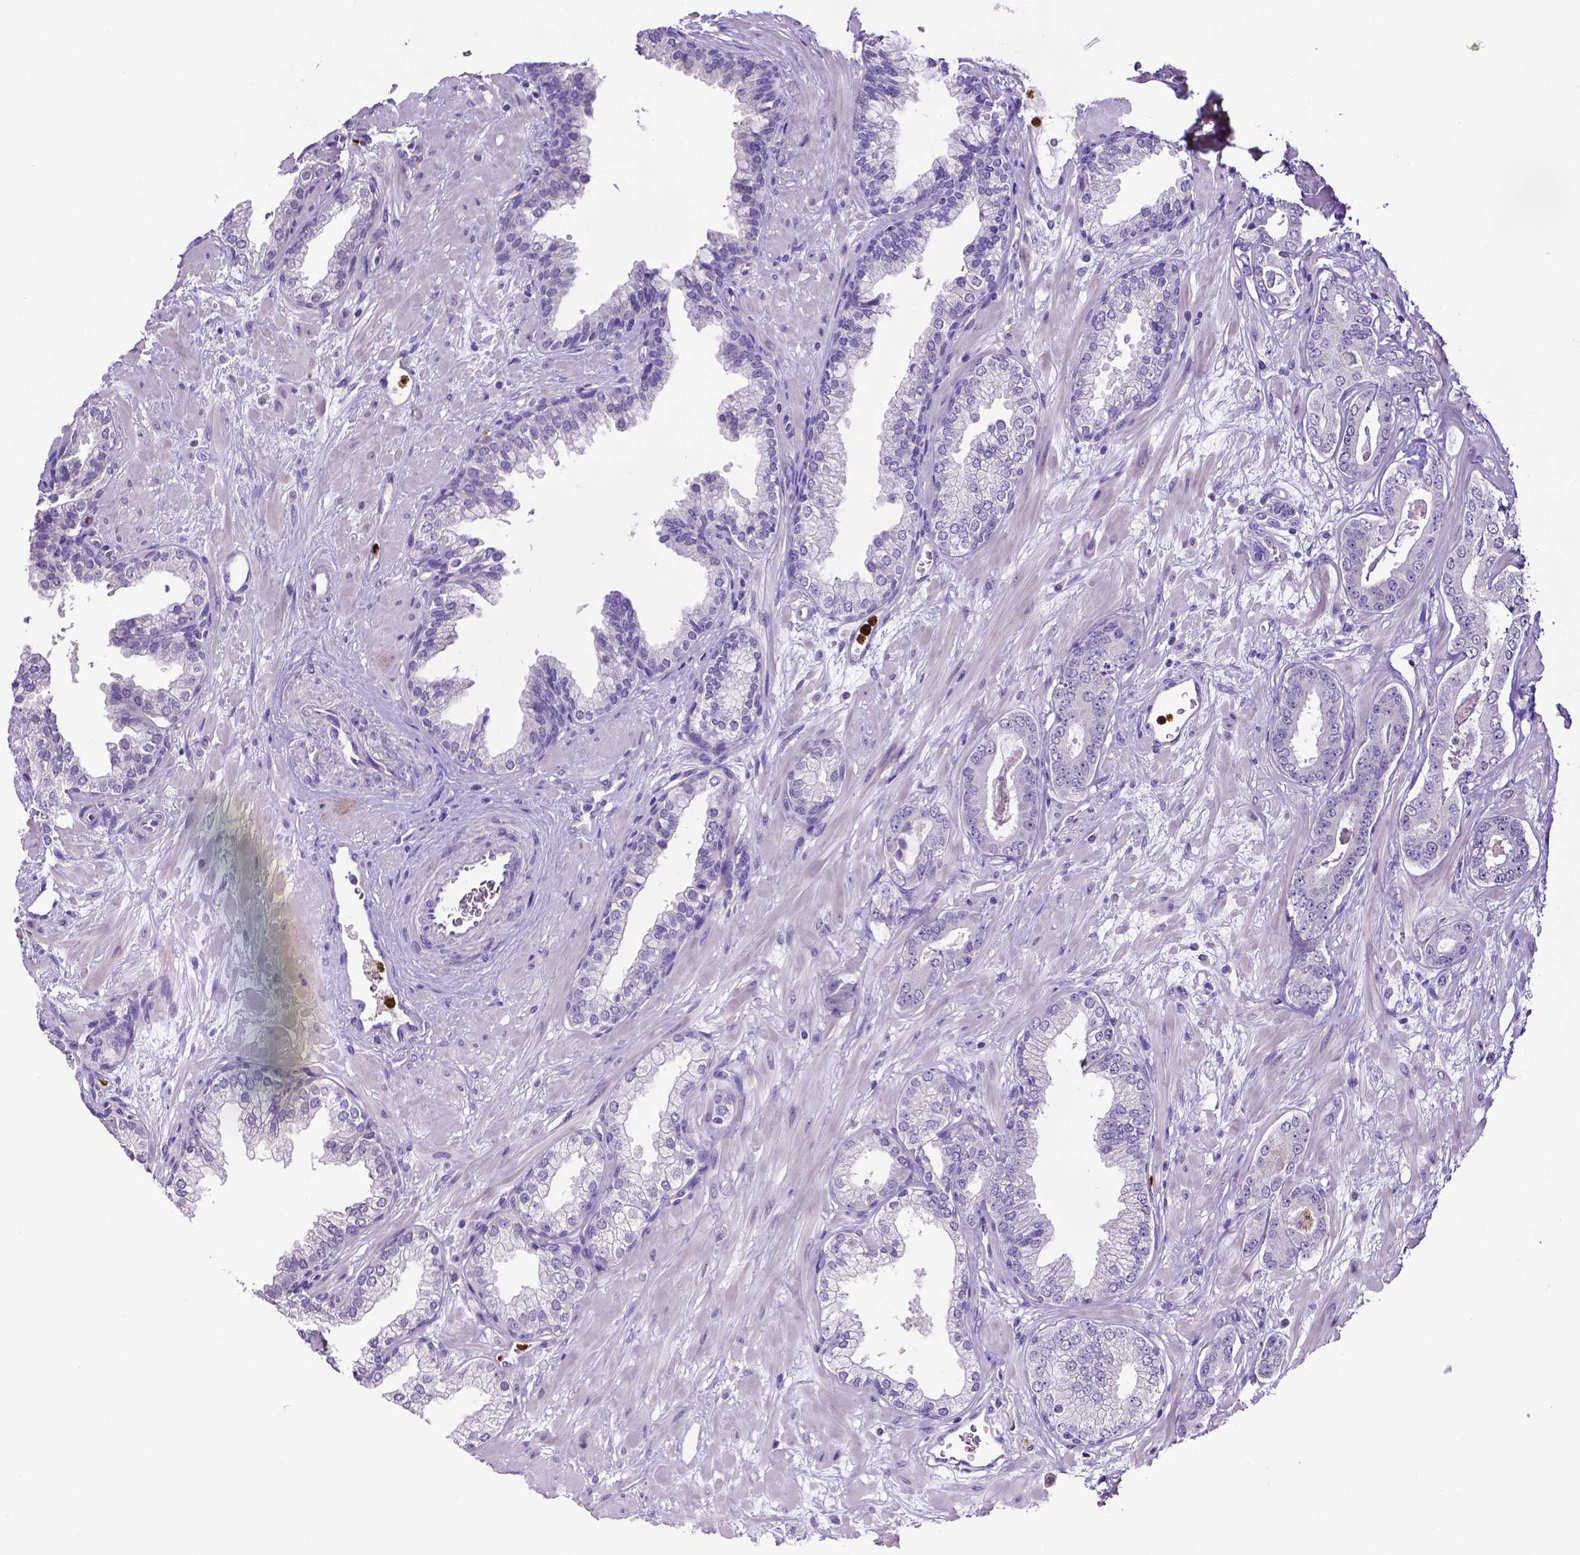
{"staining": {"intensity": "negative", "quantity": "none", "location": "none"}, "tissue": "prostate cancer", "cell_type": "Tumor cells", "image_type": "cancer", "snomed": [{"axis": "morphology", "description": "Adenocarcinoma, Low grade"}, {"axis": "topography", "description": "Prostate"}], "caption": "IHC of low-grade adenocarcinoma (prostate) exhibits no staining in tumor cells.", "gene": "MMP9", "patient": {"sex": "male", "age": 61}}